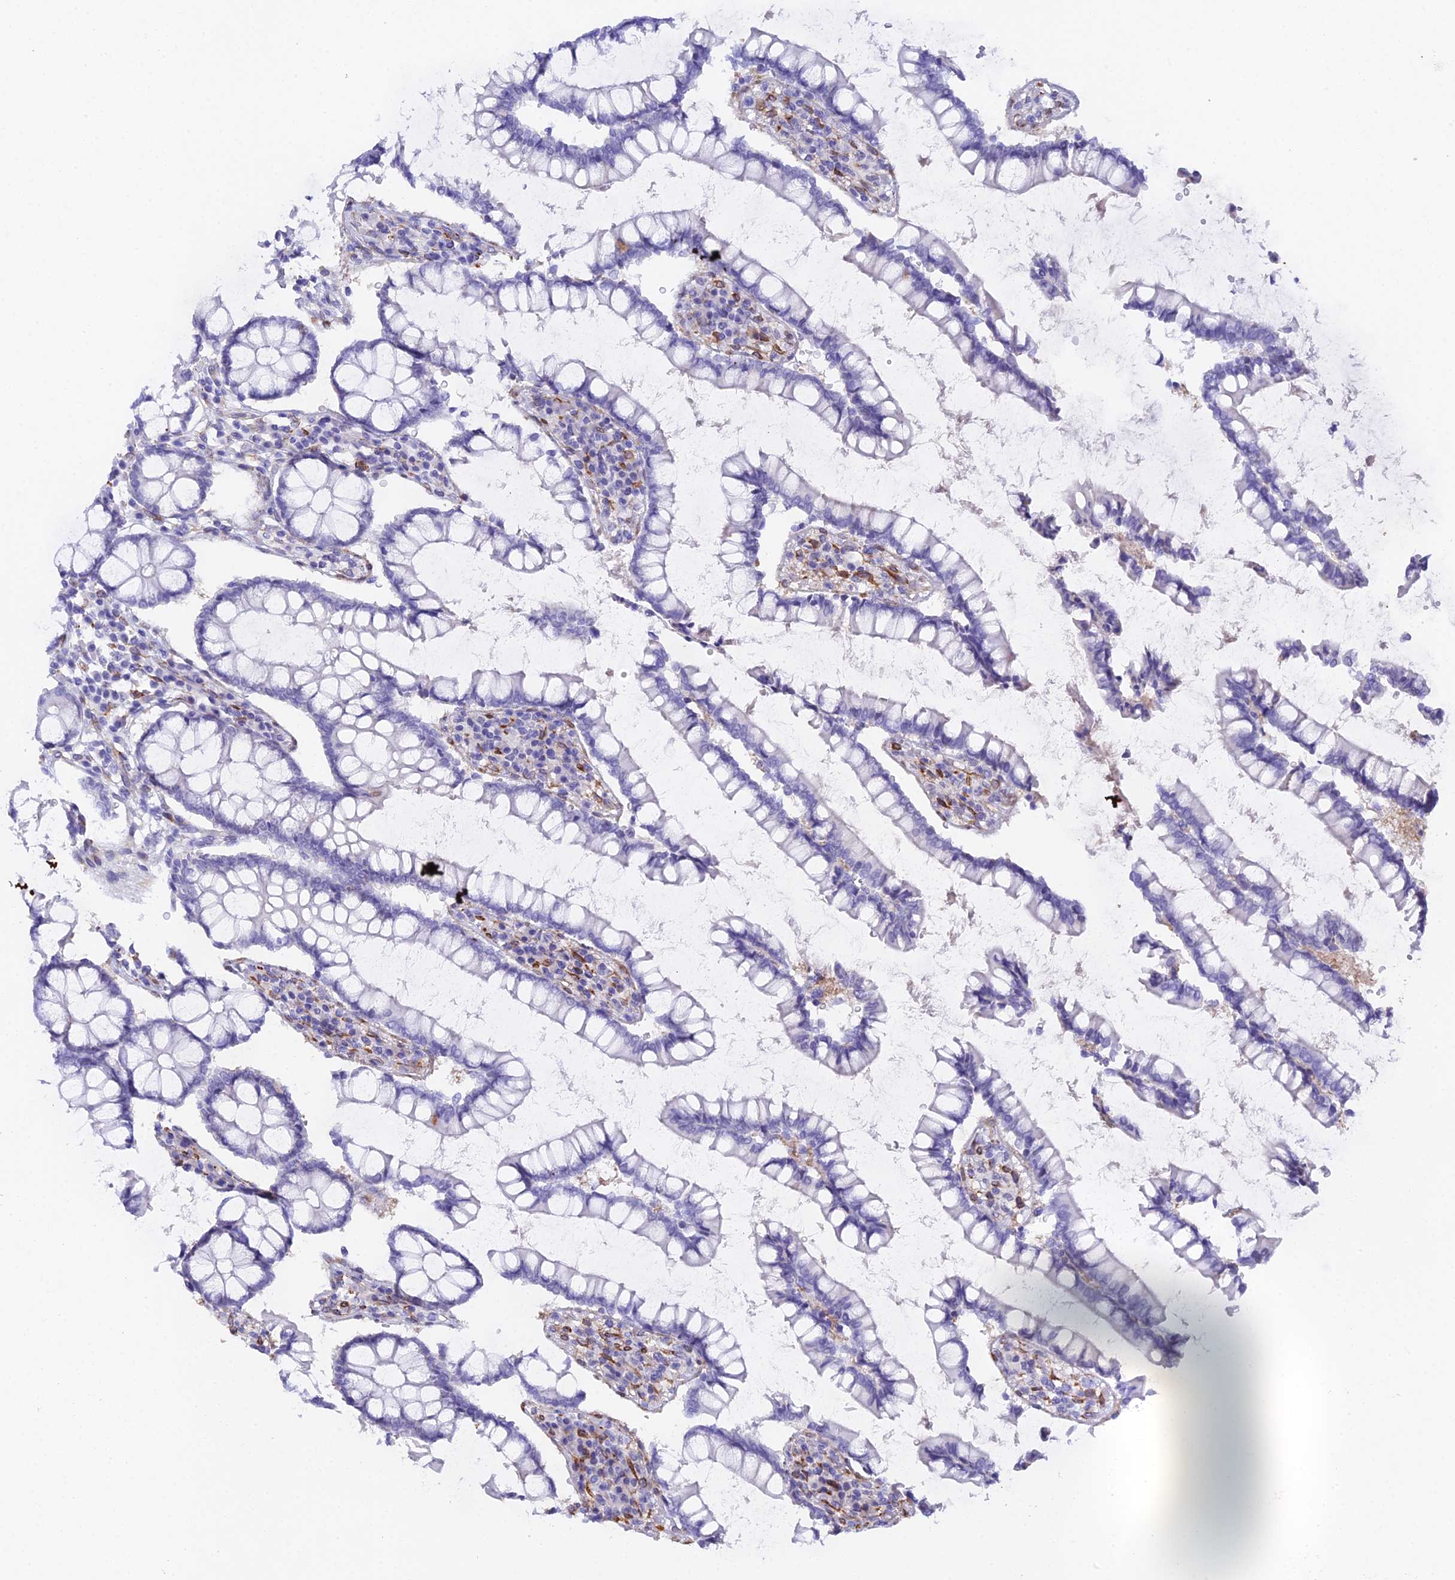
{"staining": {"intensity": "moderate", "quantity": ">75%", "location": "cytoplasmic/membranous"}, "tissue": "colon", "cell_type": "Endothelial cells", "image_type": "normal", "snomed": [{"axis": "morphology", "description": "Normal tissue, NOS"}, {"axis": "topography", "description": "Colon"}], "caption": "Immunohistochemistry micrograph of normal colon: human colon stained using IHC demonstrates medium levels of moderate protein expression localized specifically in the cytoplasmic/membranous of endothelial cells, appearing as a cytoplasmic/membranous brown color.", "gene": "MXRA7", "patient": {"sex": "female", "age": 79}}